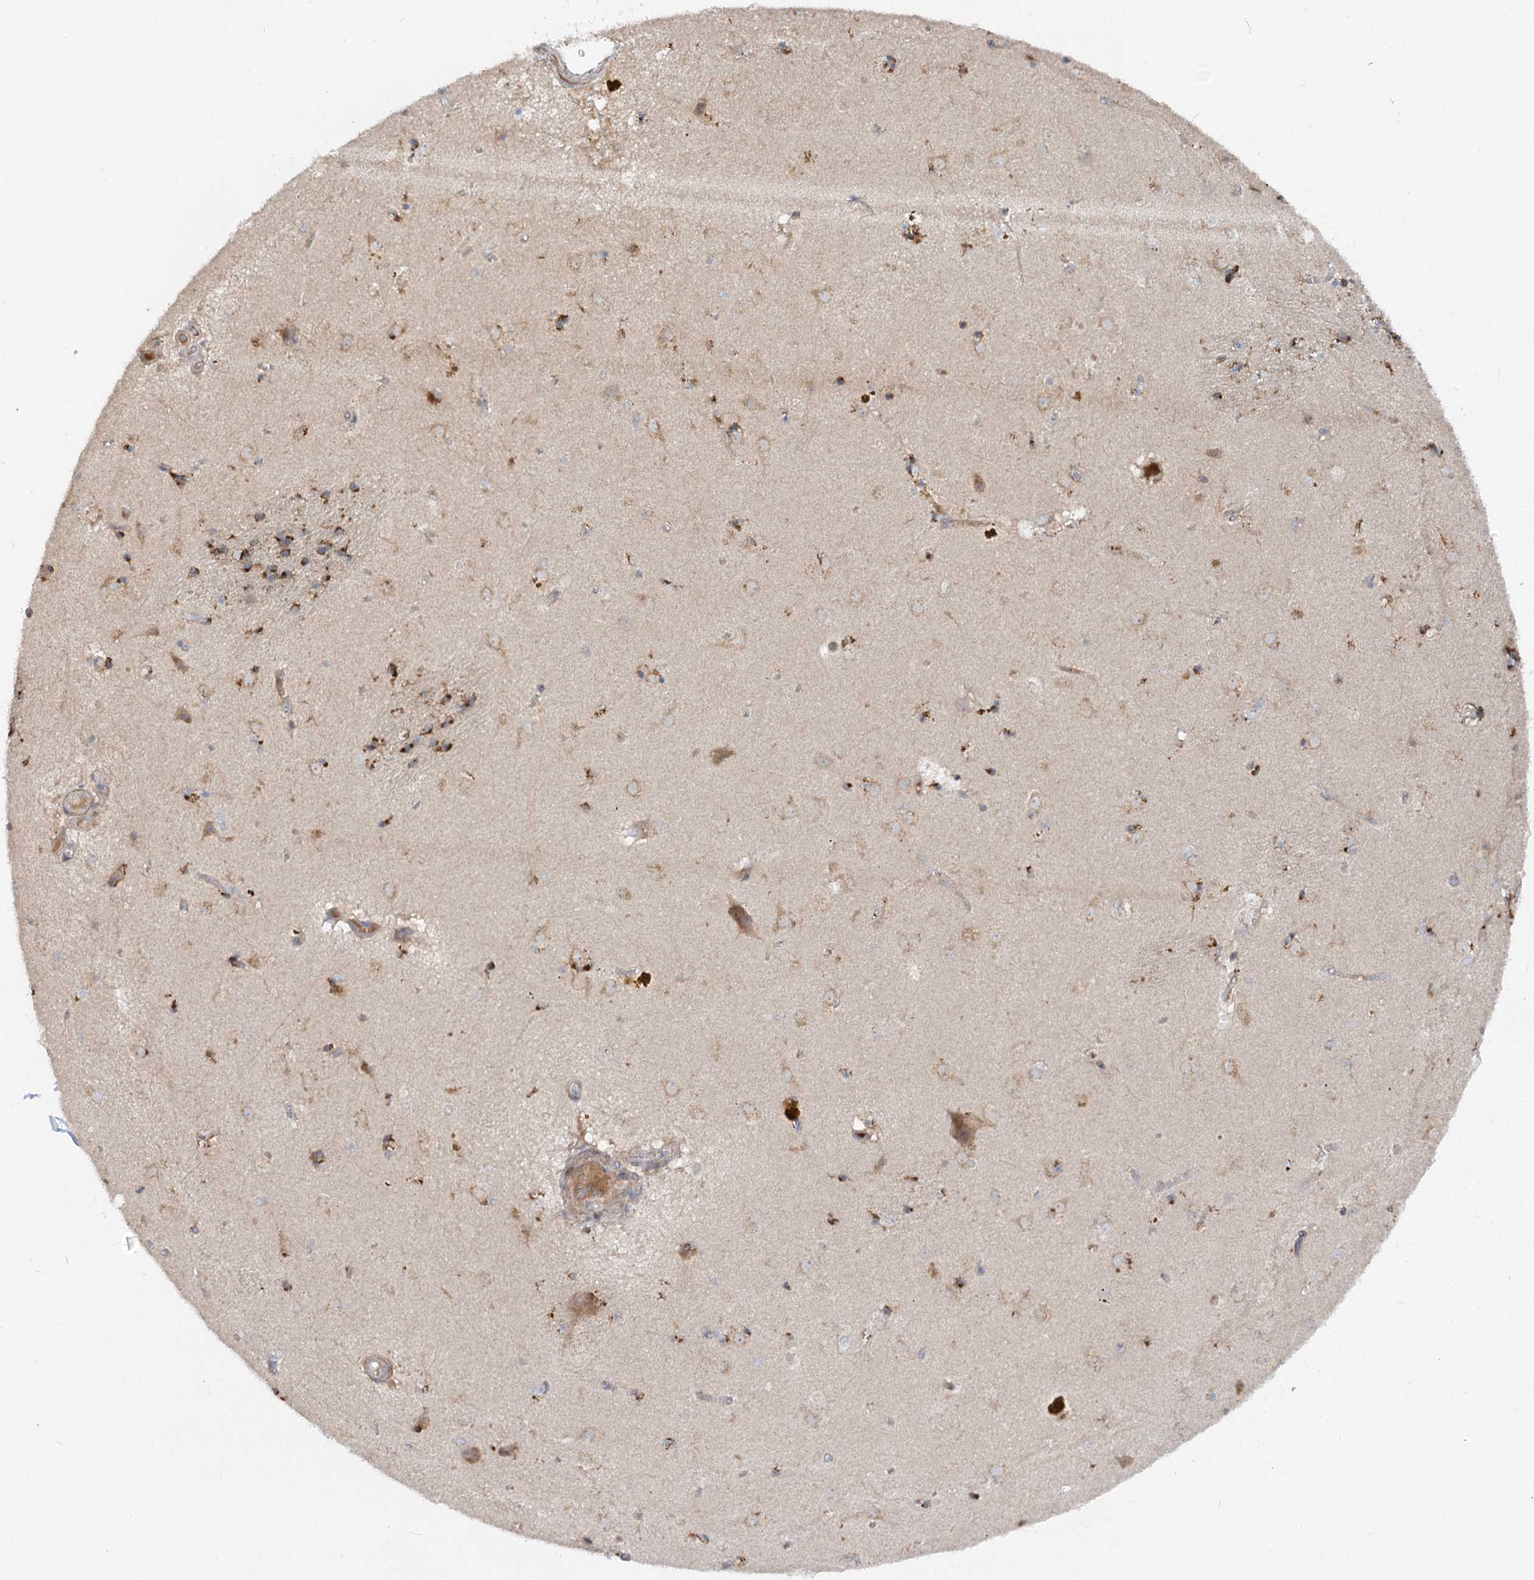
{"staining": {"intensity": "strong", "quantity": "25%-75%", "location": "cytoplasmic/membranous"}, "tissue": "caudate", "cell_type": "Glial cells", "image_type": "normal", "snomed": [{"axis": "morphology", "description": "Normal tissue, NOS"}, {"axis": "topography", "description": "Lateral ventricle wall"}], "caption": "The immunohistochemical stain highlights strong cytoplasmic/membranous positivity in glial cells of benign caudate. The protein is stained brown, and the nuclei are stained in blue (DAB (3,3'-diaminobenzidine) IHC with brightfield microscopy, high magnification).", "gene": "FGF19", "patient": {"sex": "male", "age": 70}}